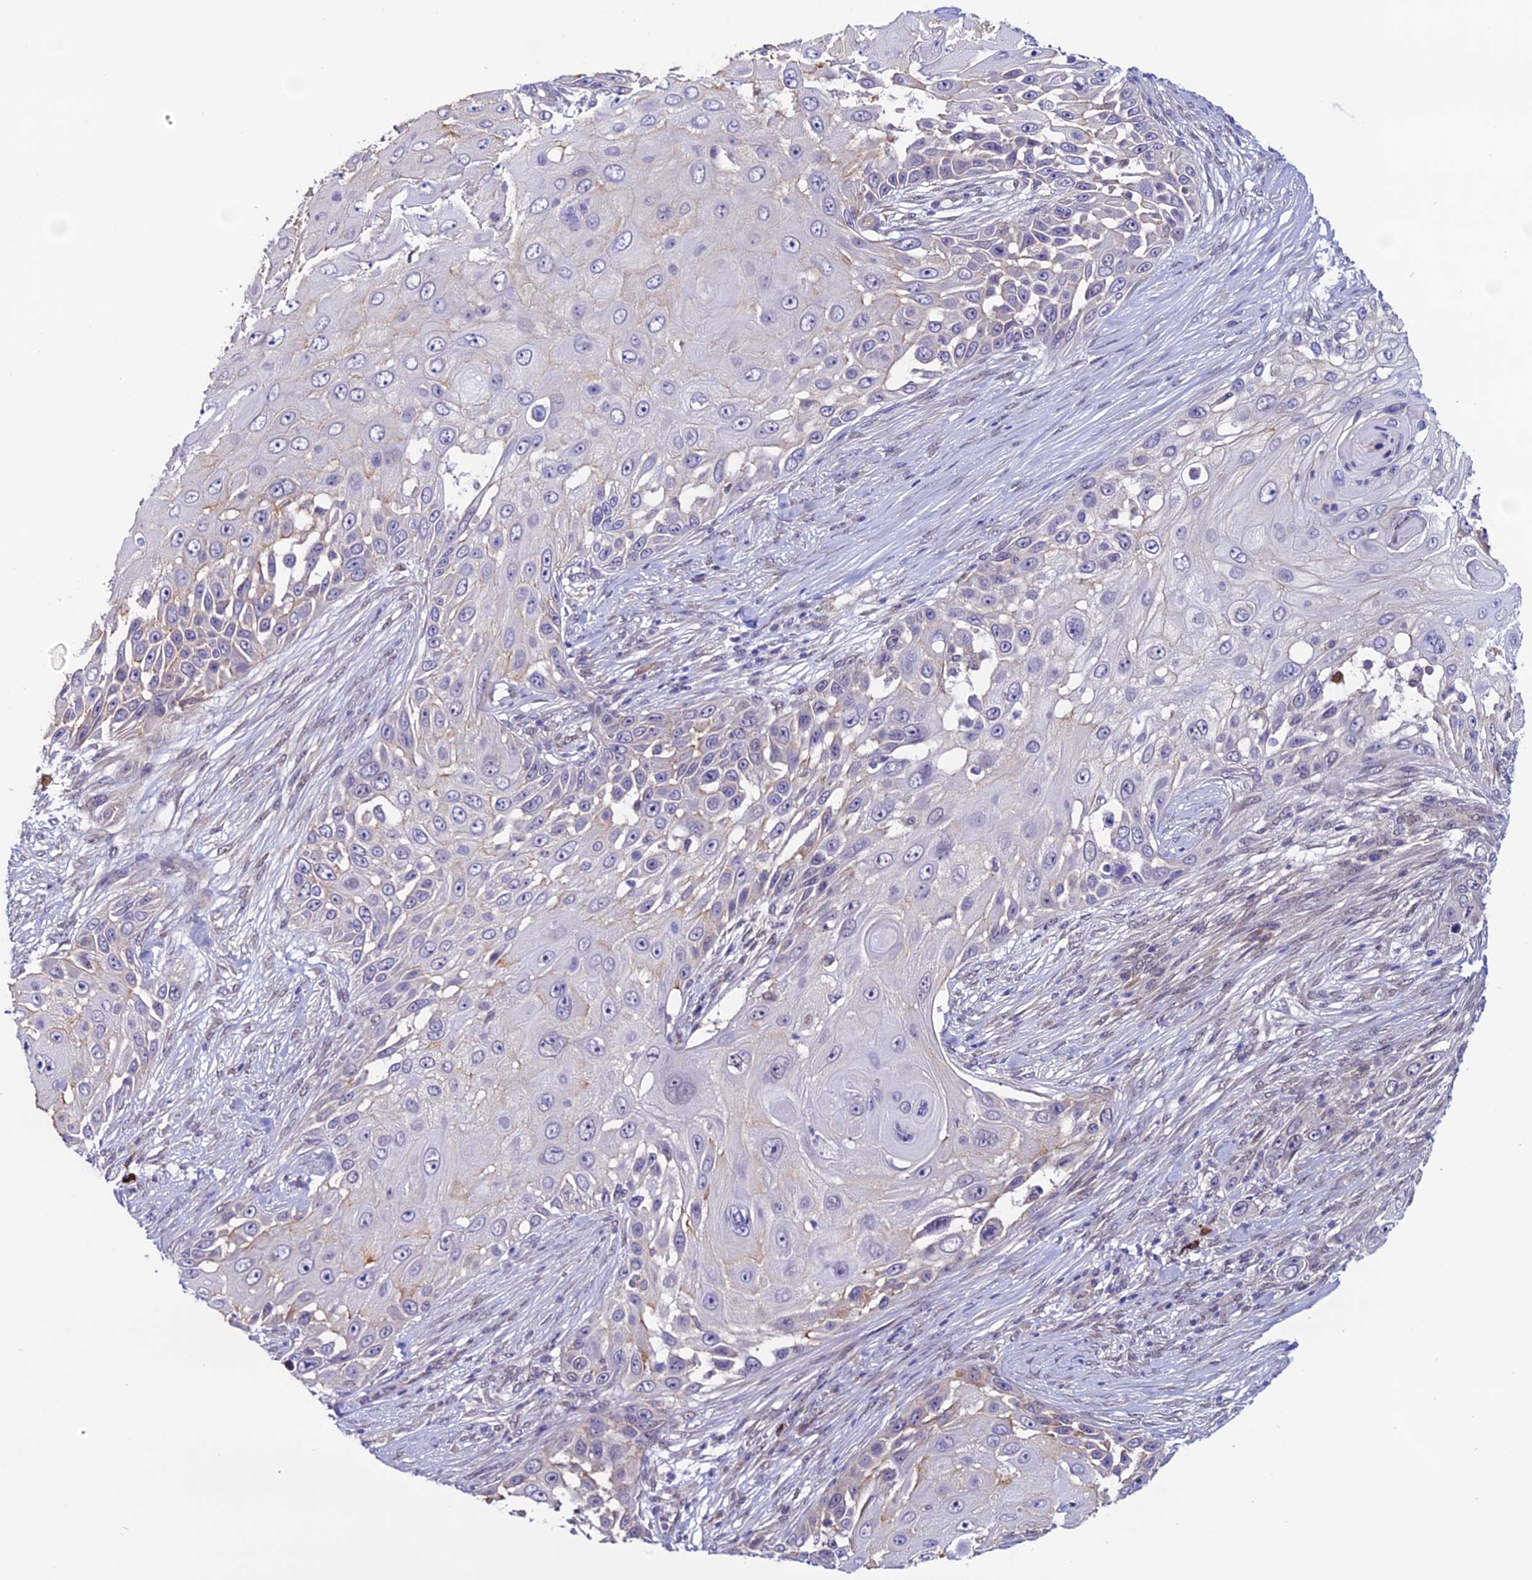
{"staining": {"intensity": "negative", "quantity": "none", "location": "none"}, "tissue": "skin cancer", "cell_type": "Tumor cells", "image_type": "cancer", "snomed": [{"axis": "morphology", "description": "Squamous cell carcinoma, NOS"}, {"axis": "topography", "description": "Skin"}], "caption": "Micrograph shows no significant protein expression in tumor cells of skin cancer.", "gene": "FZD8", "patient": {"sex": "female", "age": 44}}